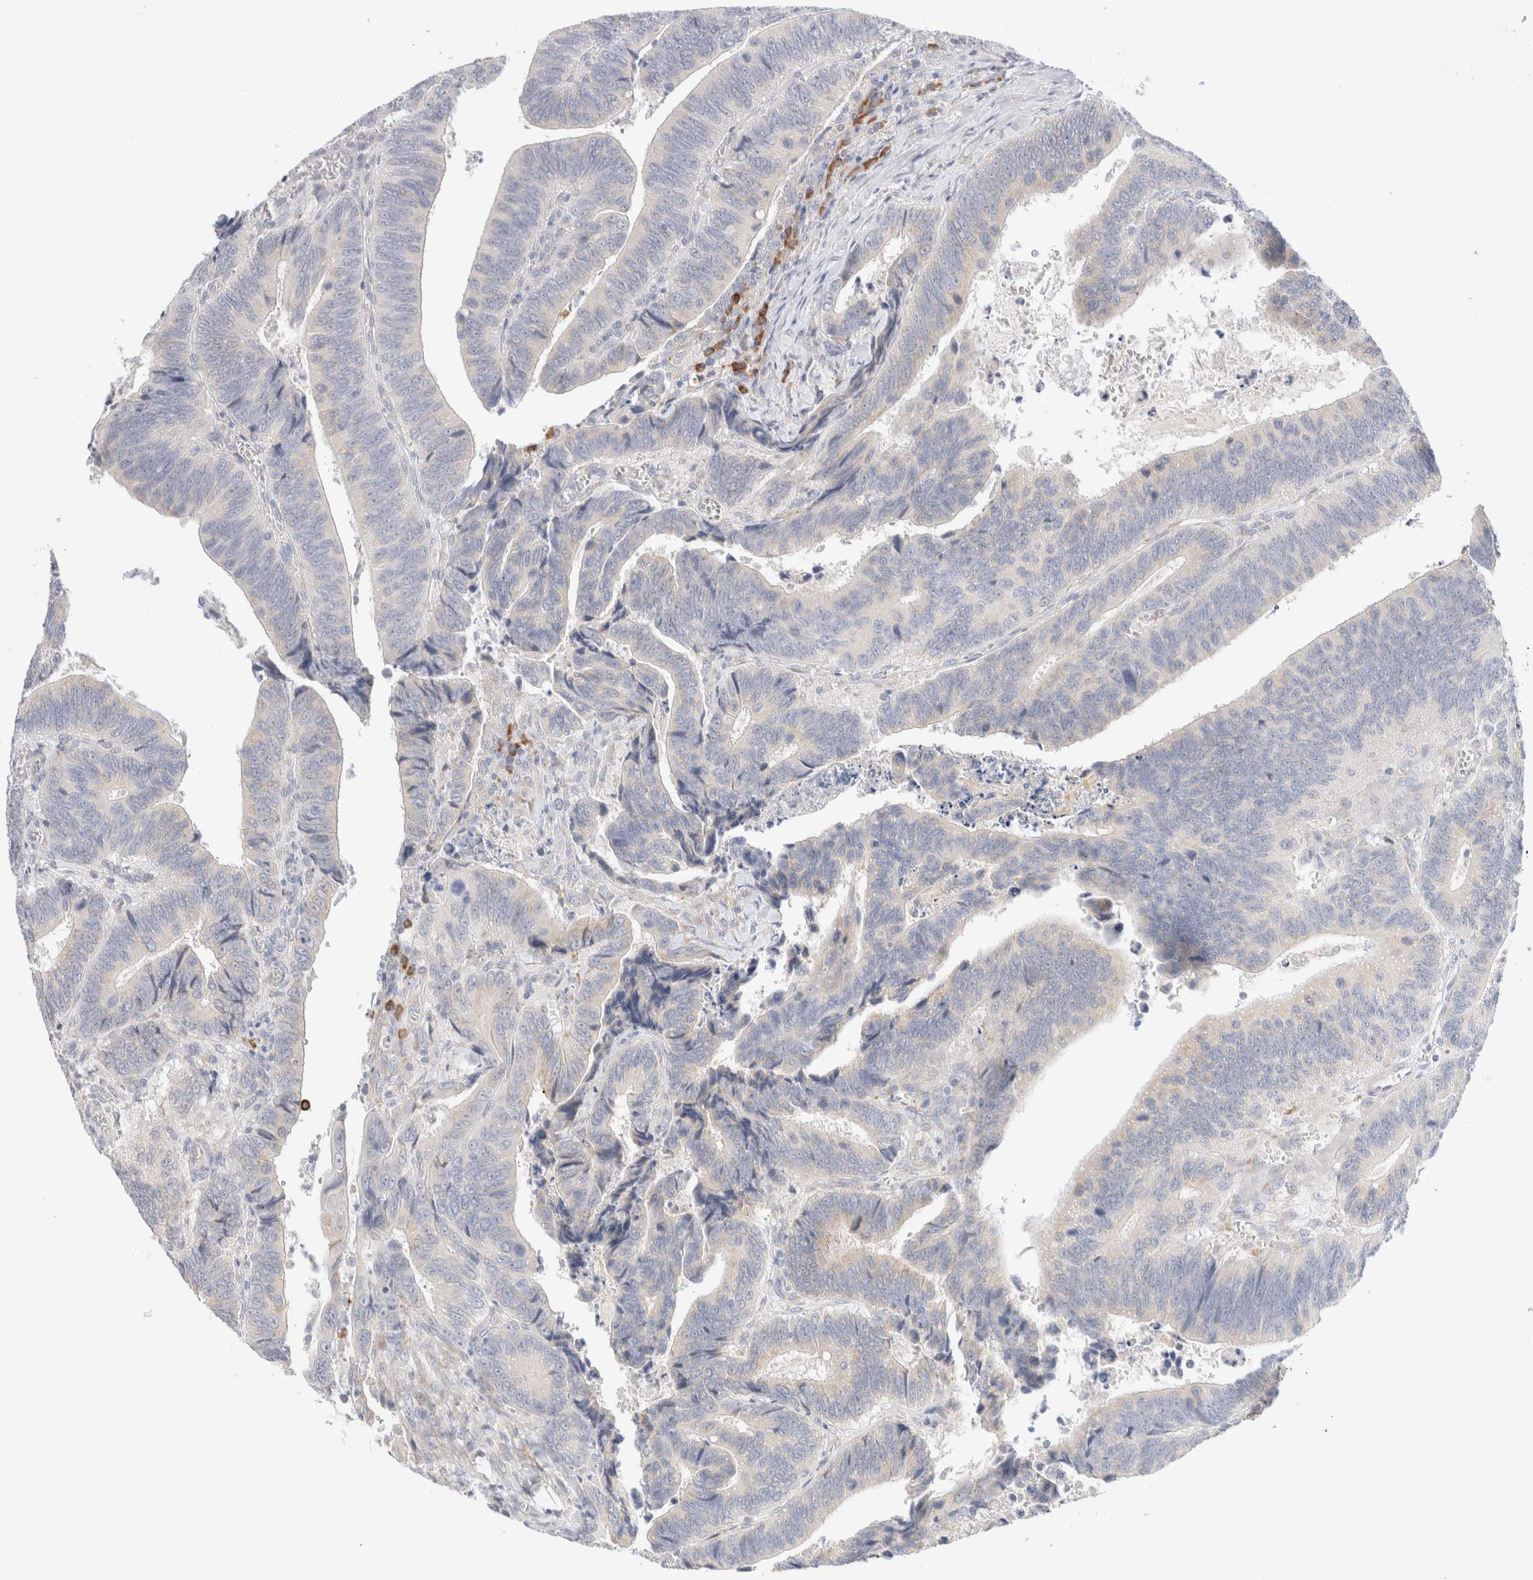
{"staining": {"intensity": "negative", "quantity": "none", "location": "none"}, "tissue": "colorectal cancer", "cell_type": "Tumor cells", "image_type": "cancer", "snomed": [{"axis": "morphology", "description": "Inflammation, NOS"}, {"axis": "morphology", "description": "Adenocarcinoma, NOS"}, {"axis": "topography", "description": "Colon"}], "caption": "High power microscopy image of an IHC image of adenocarcinoma (colorectal), revealing no significant staining in tumor cells. The staining is performed using DAB brown chromogen with nuclei counter-stained in using hematoxylin.", "gene": "GADD45G", "patient": {"sex": "male", "age": 72}}